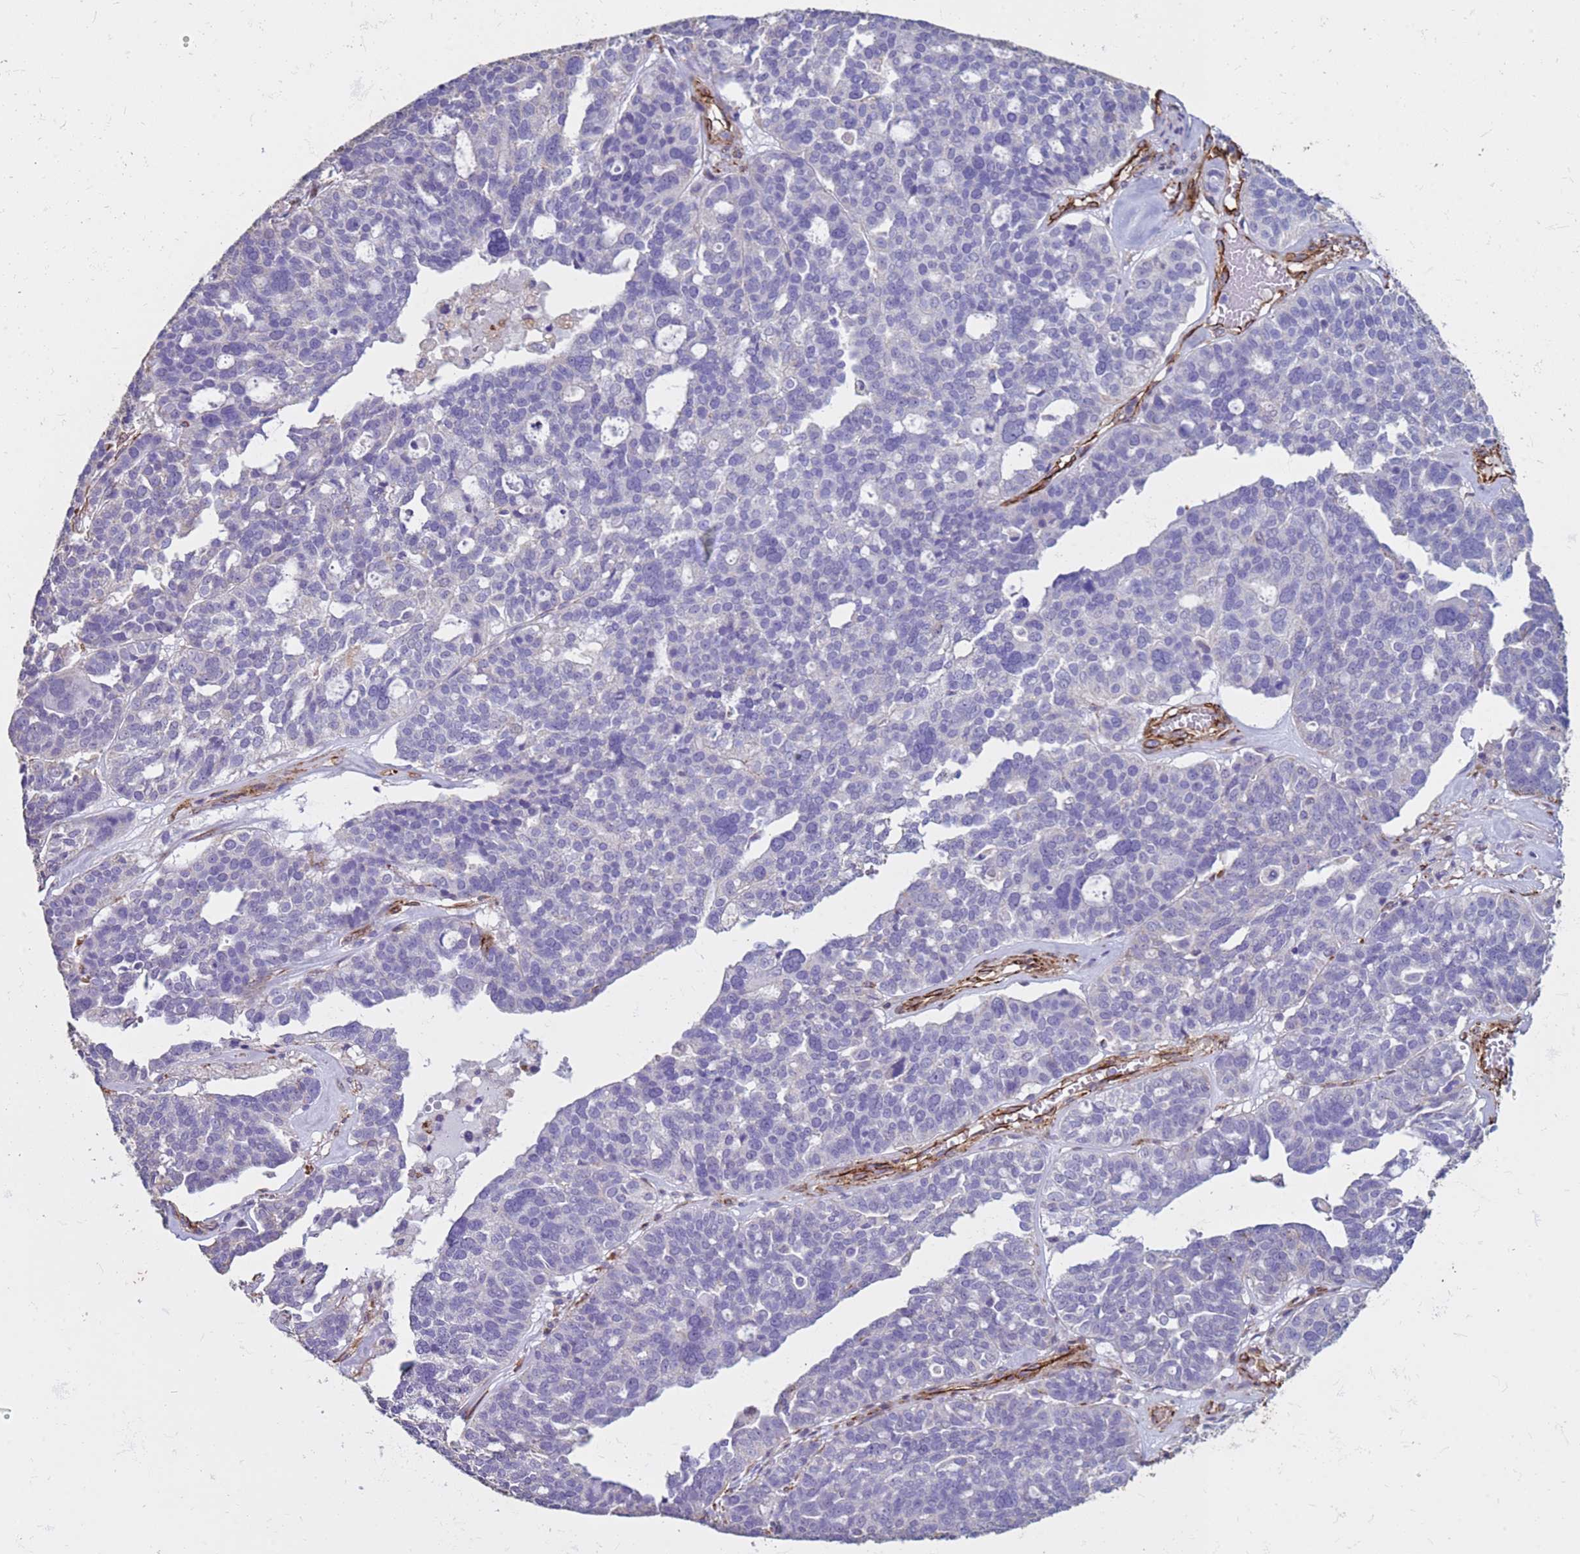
{"staining": {"intensity": "negative", "quantity": "none", "location": "none"}, "tissue": "ovarian cancer", "cell_type": "Tumor cells", "image_type": "cancer", "snomed": [{"axis": "morphology", "description": "Cystadenocarcinoma, serous, NOS"}, {"axis": "topography", "description": "Ovary"}], "caption": "Photomicrograph shows no protein staining in tumor cells of ovarian cancer (serous cystadenocarcinoma) tissue. (DAB (3,3'-diaminobenzidine) immunohistochemistry (IHC) visualized using brightfield microscopy, high magnification).", "gene": "GASK1A", "patient": {"sex": "female", "age": 59}}